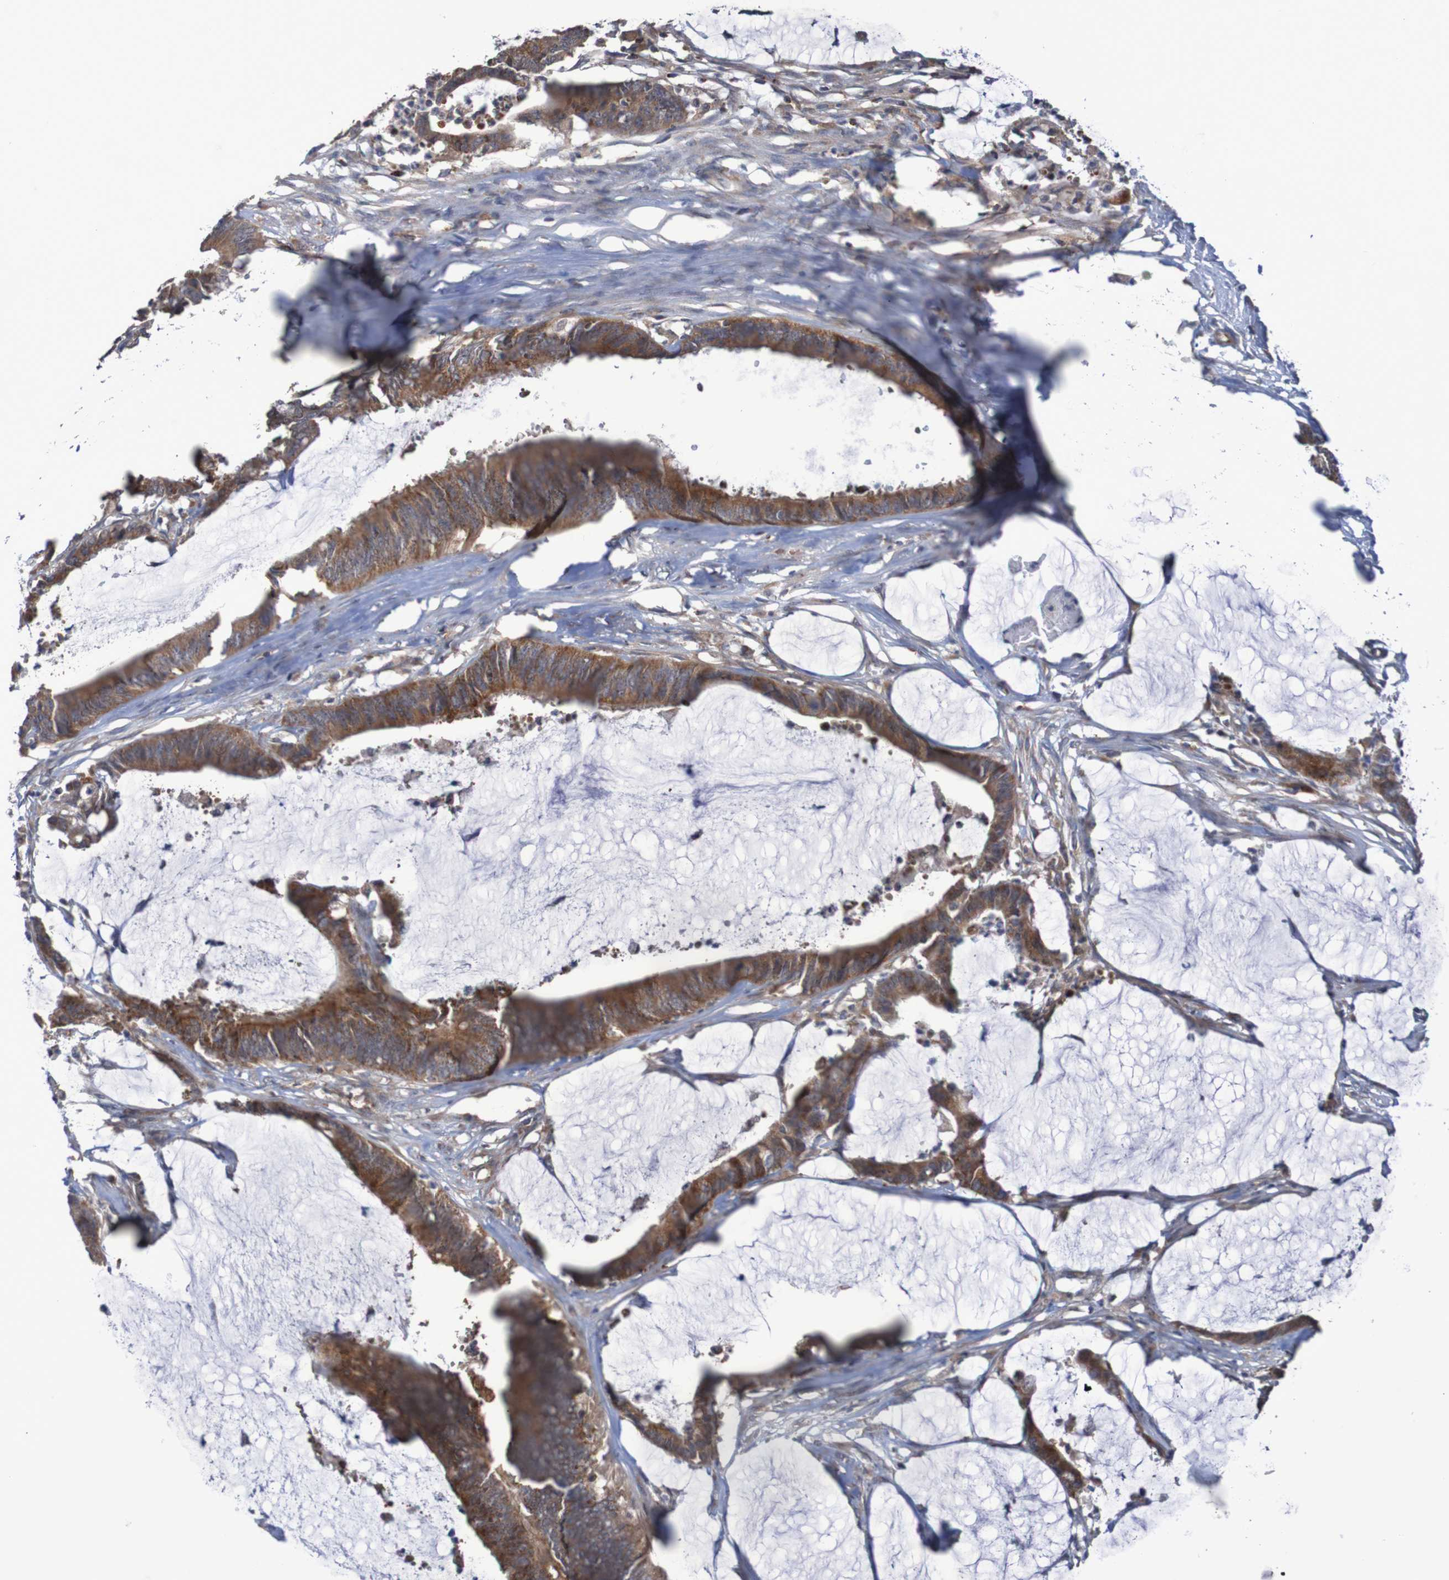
{"staining": {"intensity": "strong", "quantity": ">75%", "location": "cytoplasmic/membranous"}, "tissue": "colorectal cancer", "cell_type": "Tumor cells", "image_type": "cancer", "snomed": [{"axis": "morphology", "description": "Adenocarcinoma, NOS"}, {"axis": "topography", "description": "Rectum"}], "caption": "Strong cytoplasmic/membranous positivity for a protein is appreciated in about >75% of tumor cells of colorectal cancer using immunohistochemistry.", "gene": "C3orf18", "patient": {"sex": "female", "age": 66}}